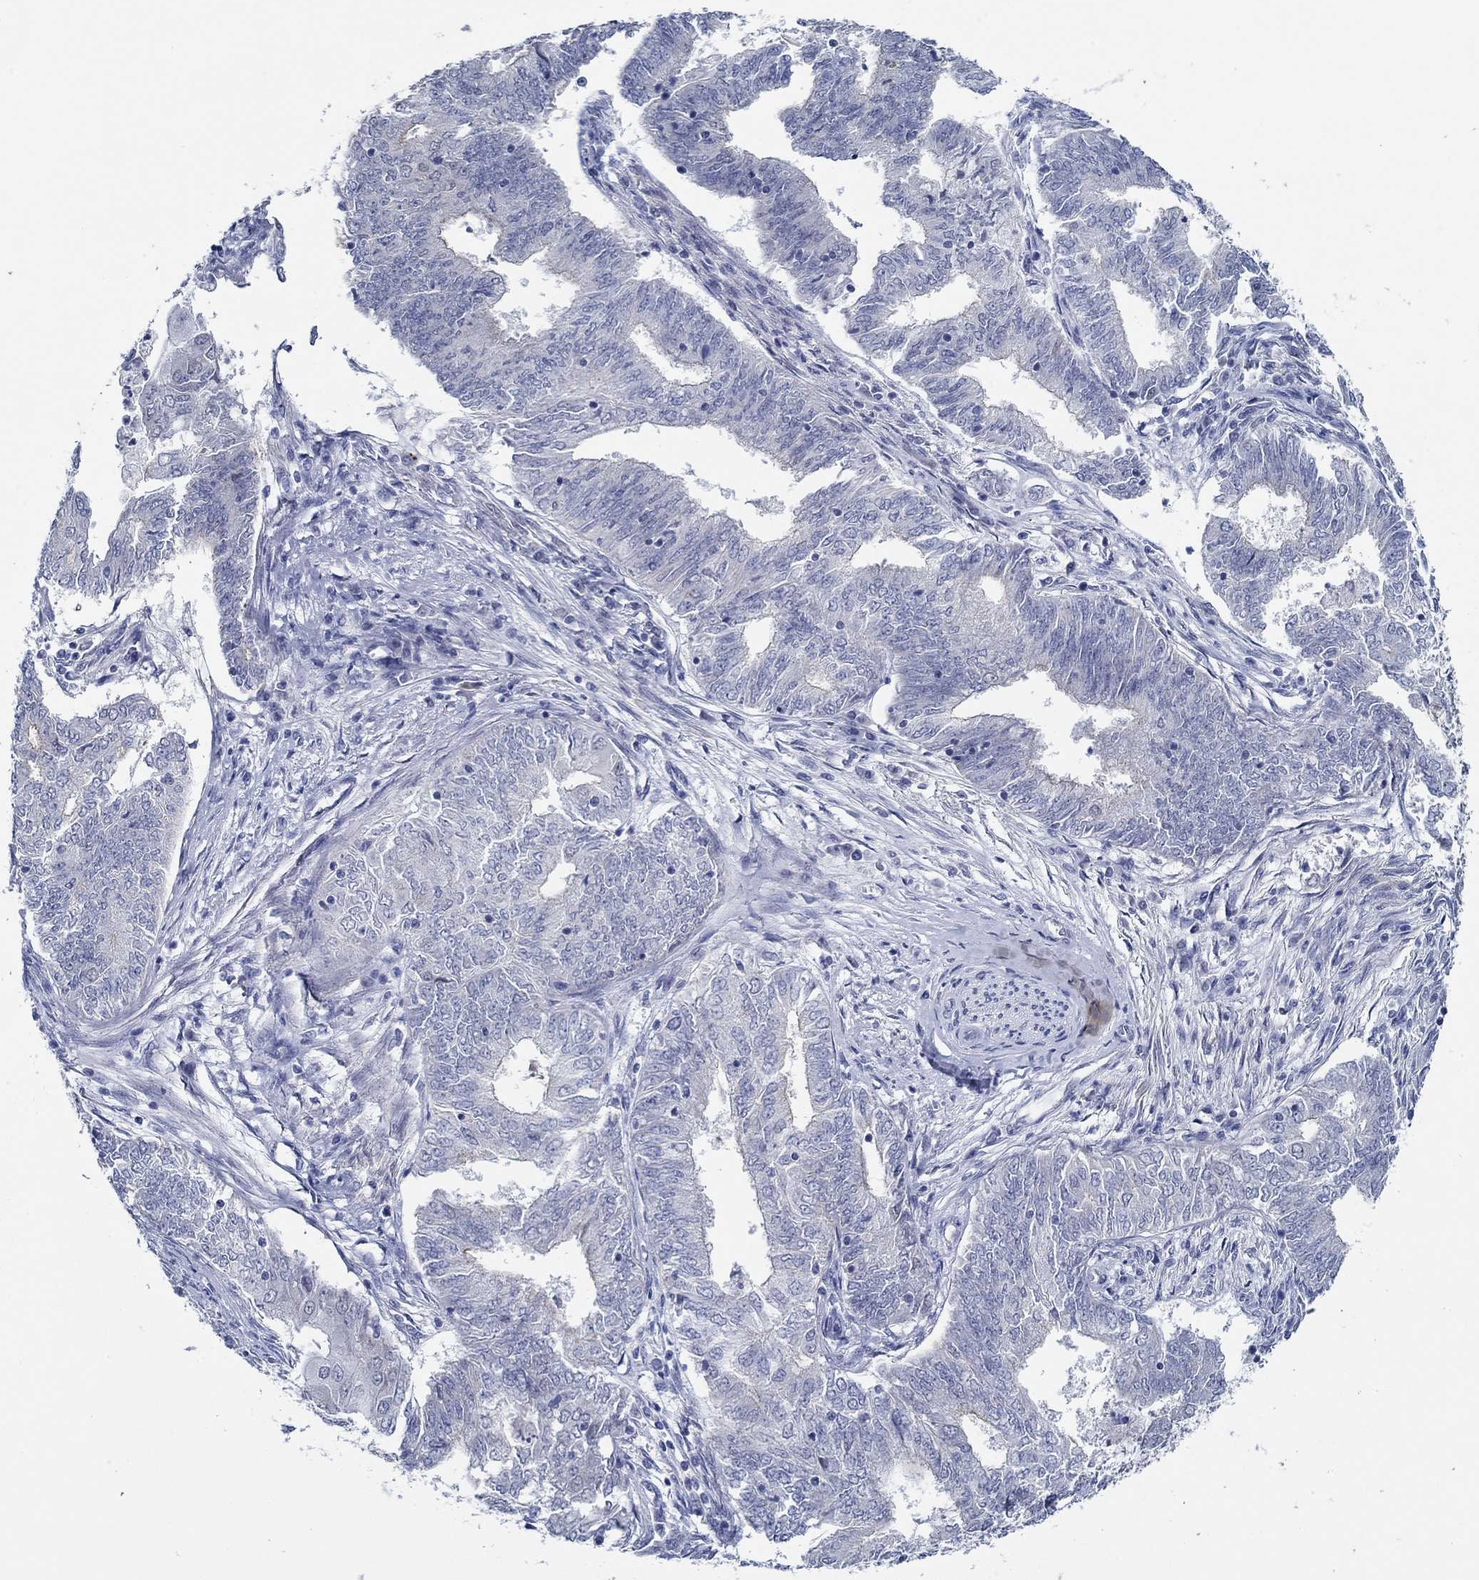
{"staining": {"intensity": "weak", "quantity": "<25%", "location": "cytoplasmic/membranous"}, "tissue": "endometrial cancer", "cell_type": "Tumor cells", "image_type": "cancer", "snomed": [{"axis": "morphology", "description": "Adenocarcinoma, NOS"}, {"axis": "topography", "description": "Endometrium"}], "caption": "This is a photomicrograph of immunohistochemistry staining of endometrial adenocarcinoma, which shows no positivity in tumor cells.", "gene": "SLC34A1", "patient": {"sex": "female", "age": 62}}